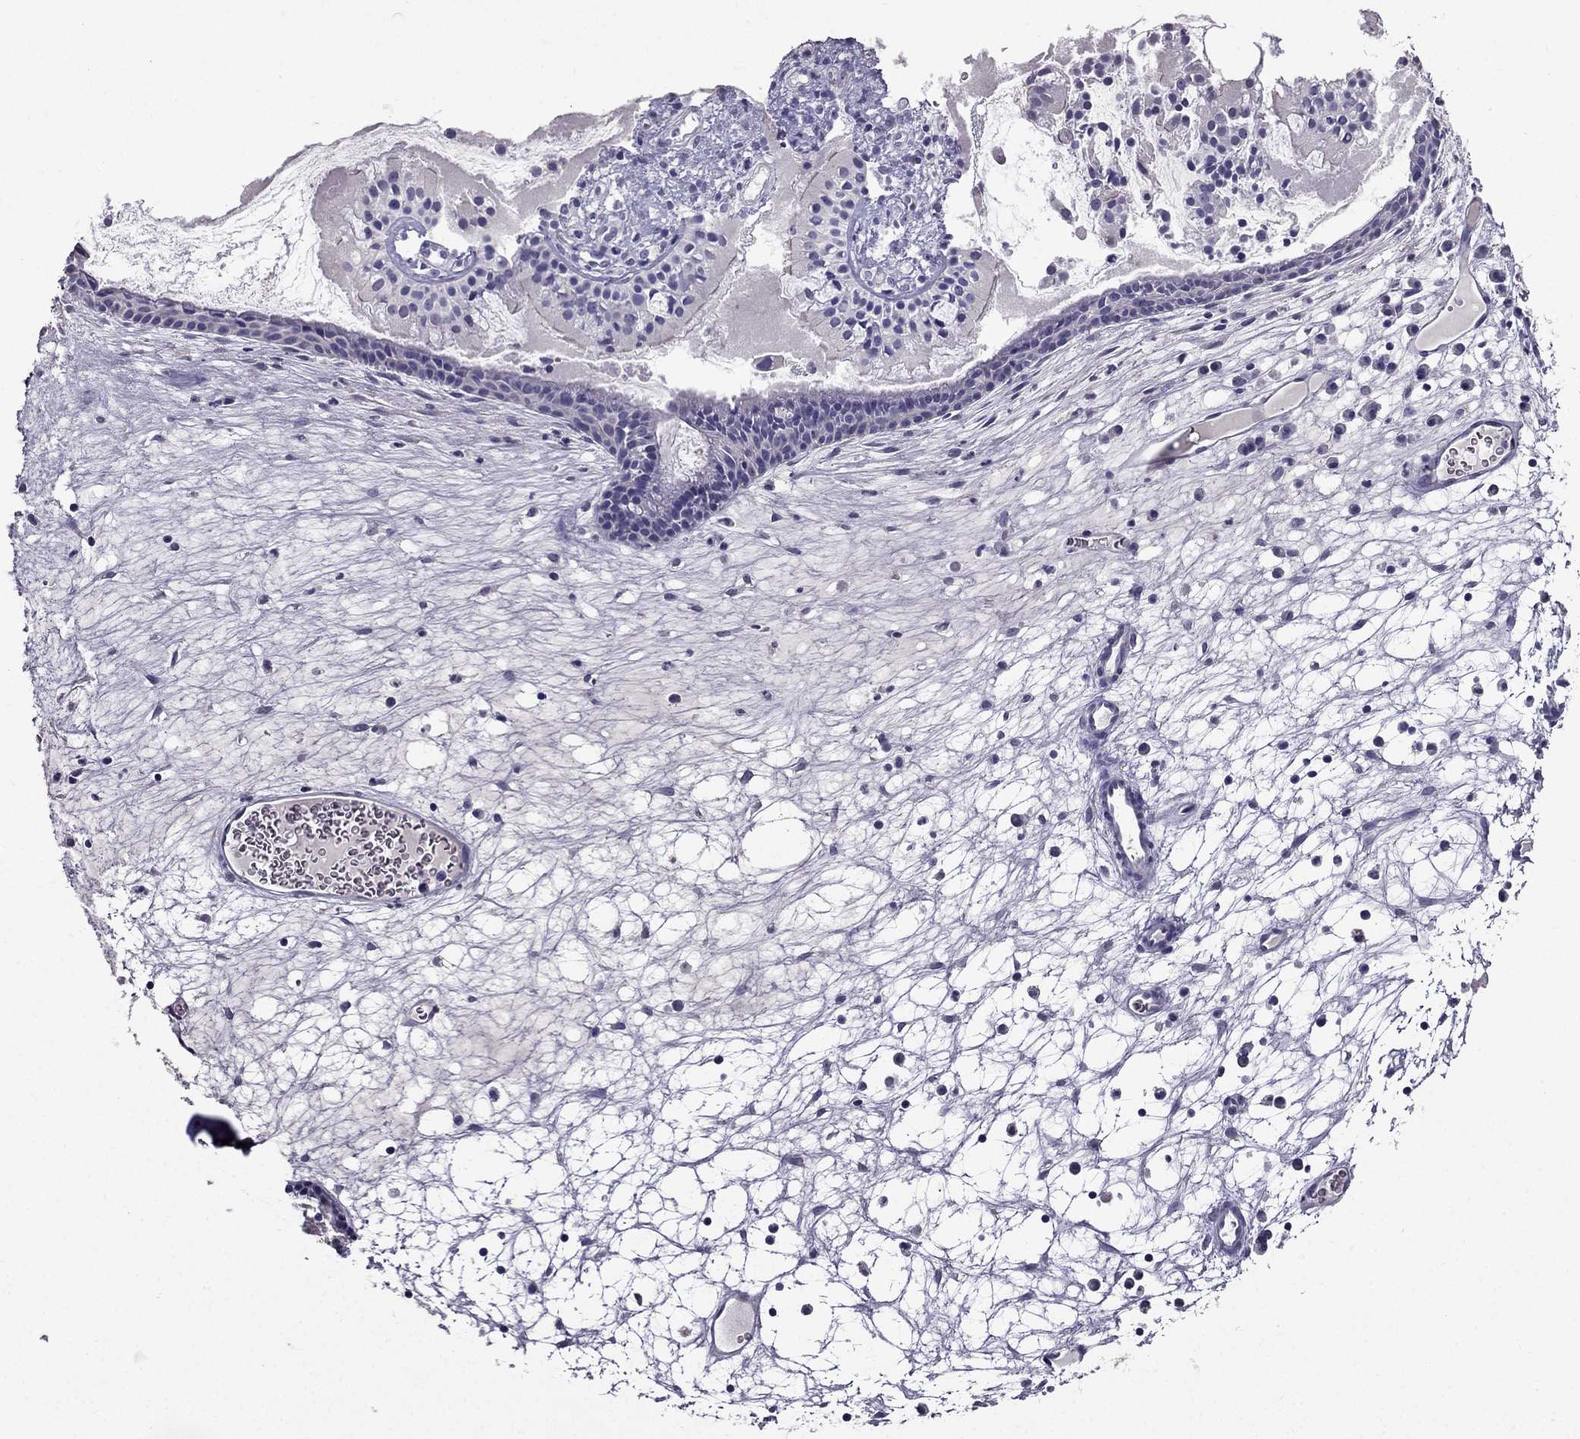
{"staining": {"intensity": "negative", "quantity": "none", "location": "none"}, "tissue": "nasopharynx", "cell_type": "Respiratory epithelial cells", "image_type": "normal", "snomed": [{"axis": "morphology", "description": "Normal tissue, NOS"}, {"axis": "topography", "description": "Nasopharynx"}], "caption": "IHC of benign nasopharynx displays no staining in respiratory epithelial cells.", "gene": "DUSP15", "patient": {"sex": "male", "age": 31}}